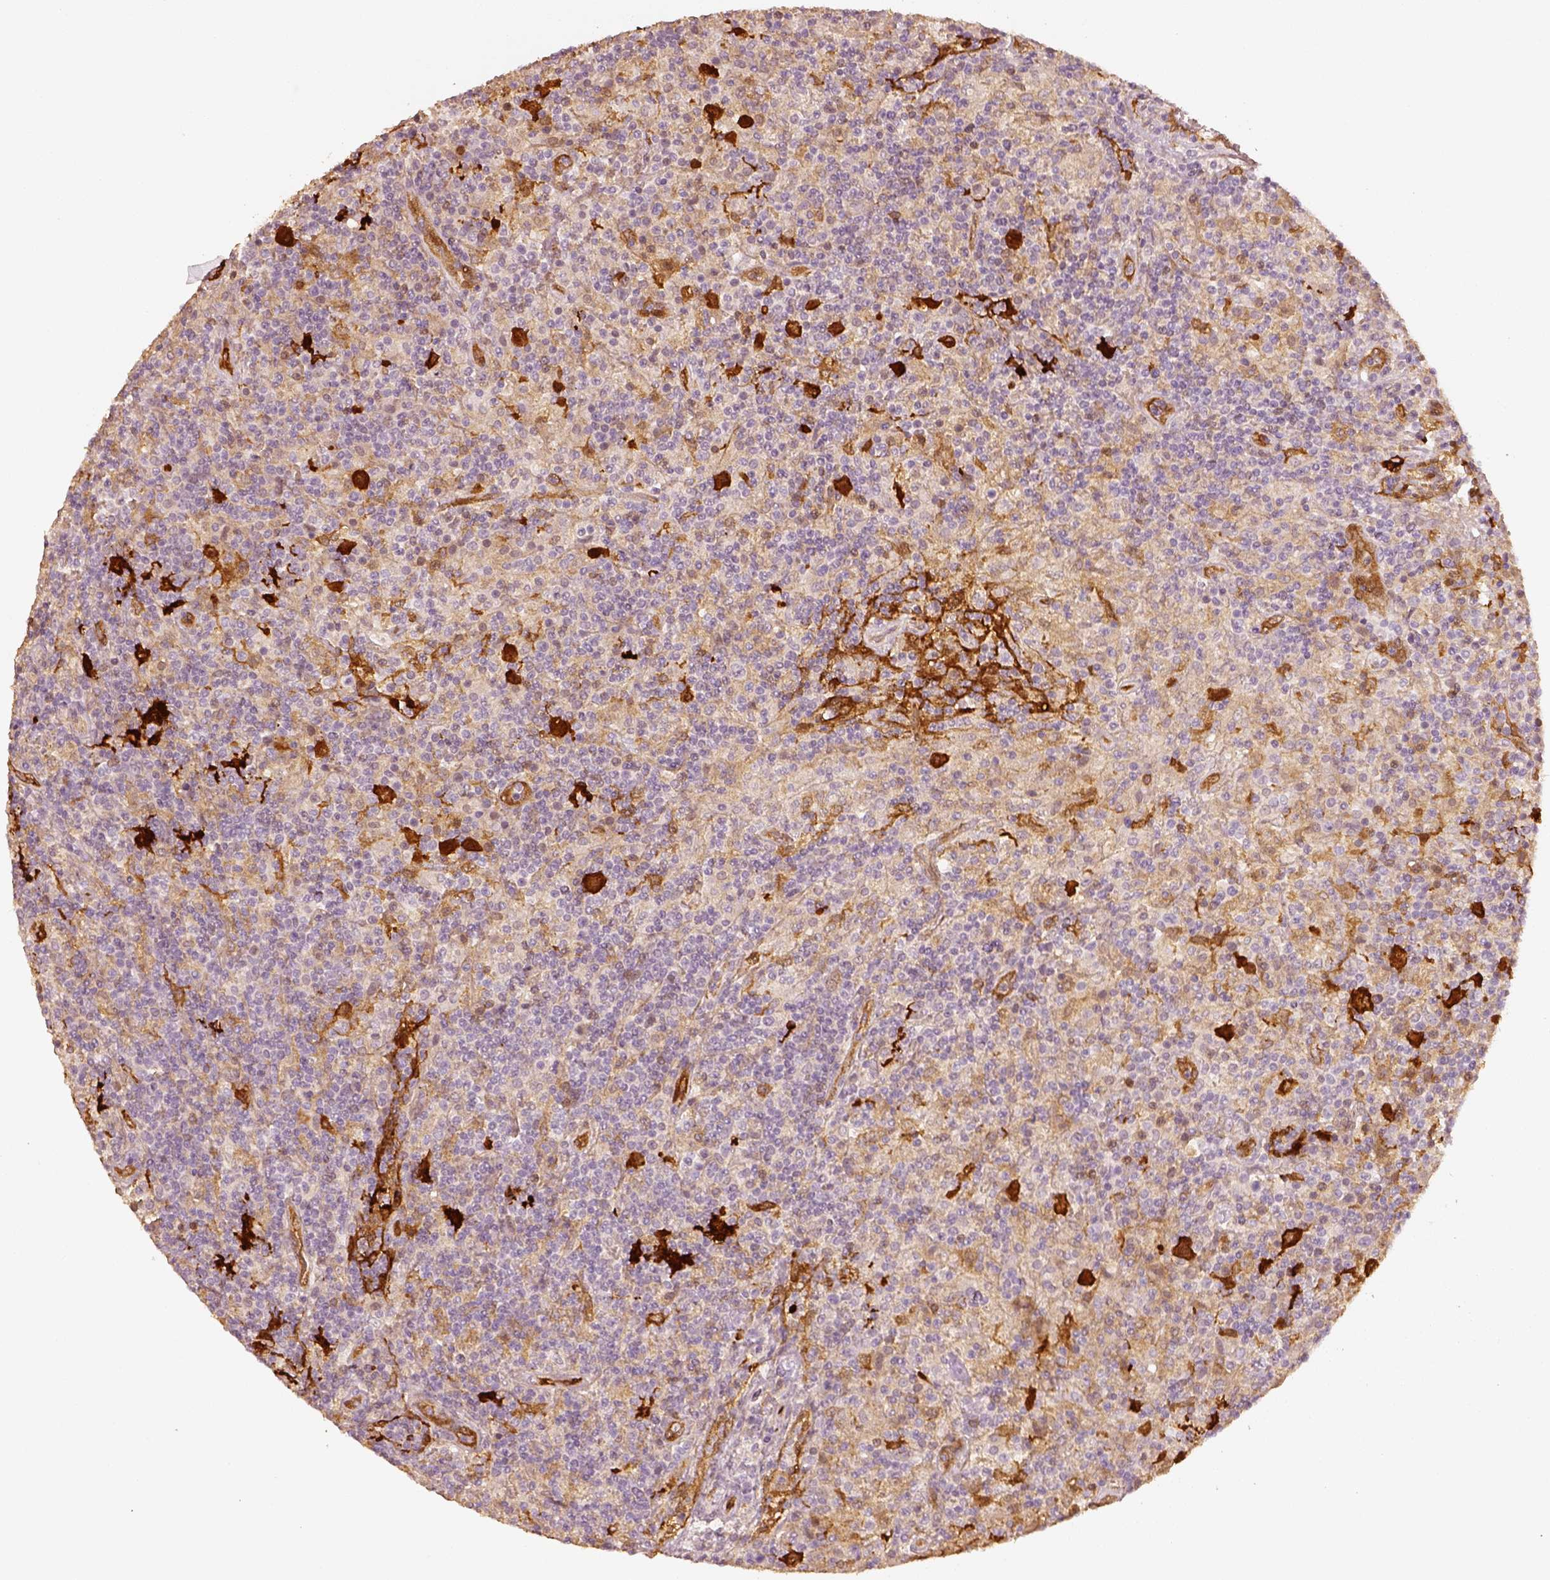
{"staining": {"intensity": "strong", "quantity": ">75%", "location": "cytoplasmic/membranous"}, "tissue": "lymphoma", "cell_type": "Tumor cells", "image_type": "cancer", "snomed": [{"axis": "morphology", "description": "Hodgkin's disease, NOS"}, {"axis": "topography", "description": "Lymph node"}], "caption": "Human lymphoma stained for a protein (brown) reveals strong cytoplasmic/membranous positive staining in approximately >75% of tumor cells.", "gene": "FSCN1", "patient": {"sex": "male", "age": 70}}